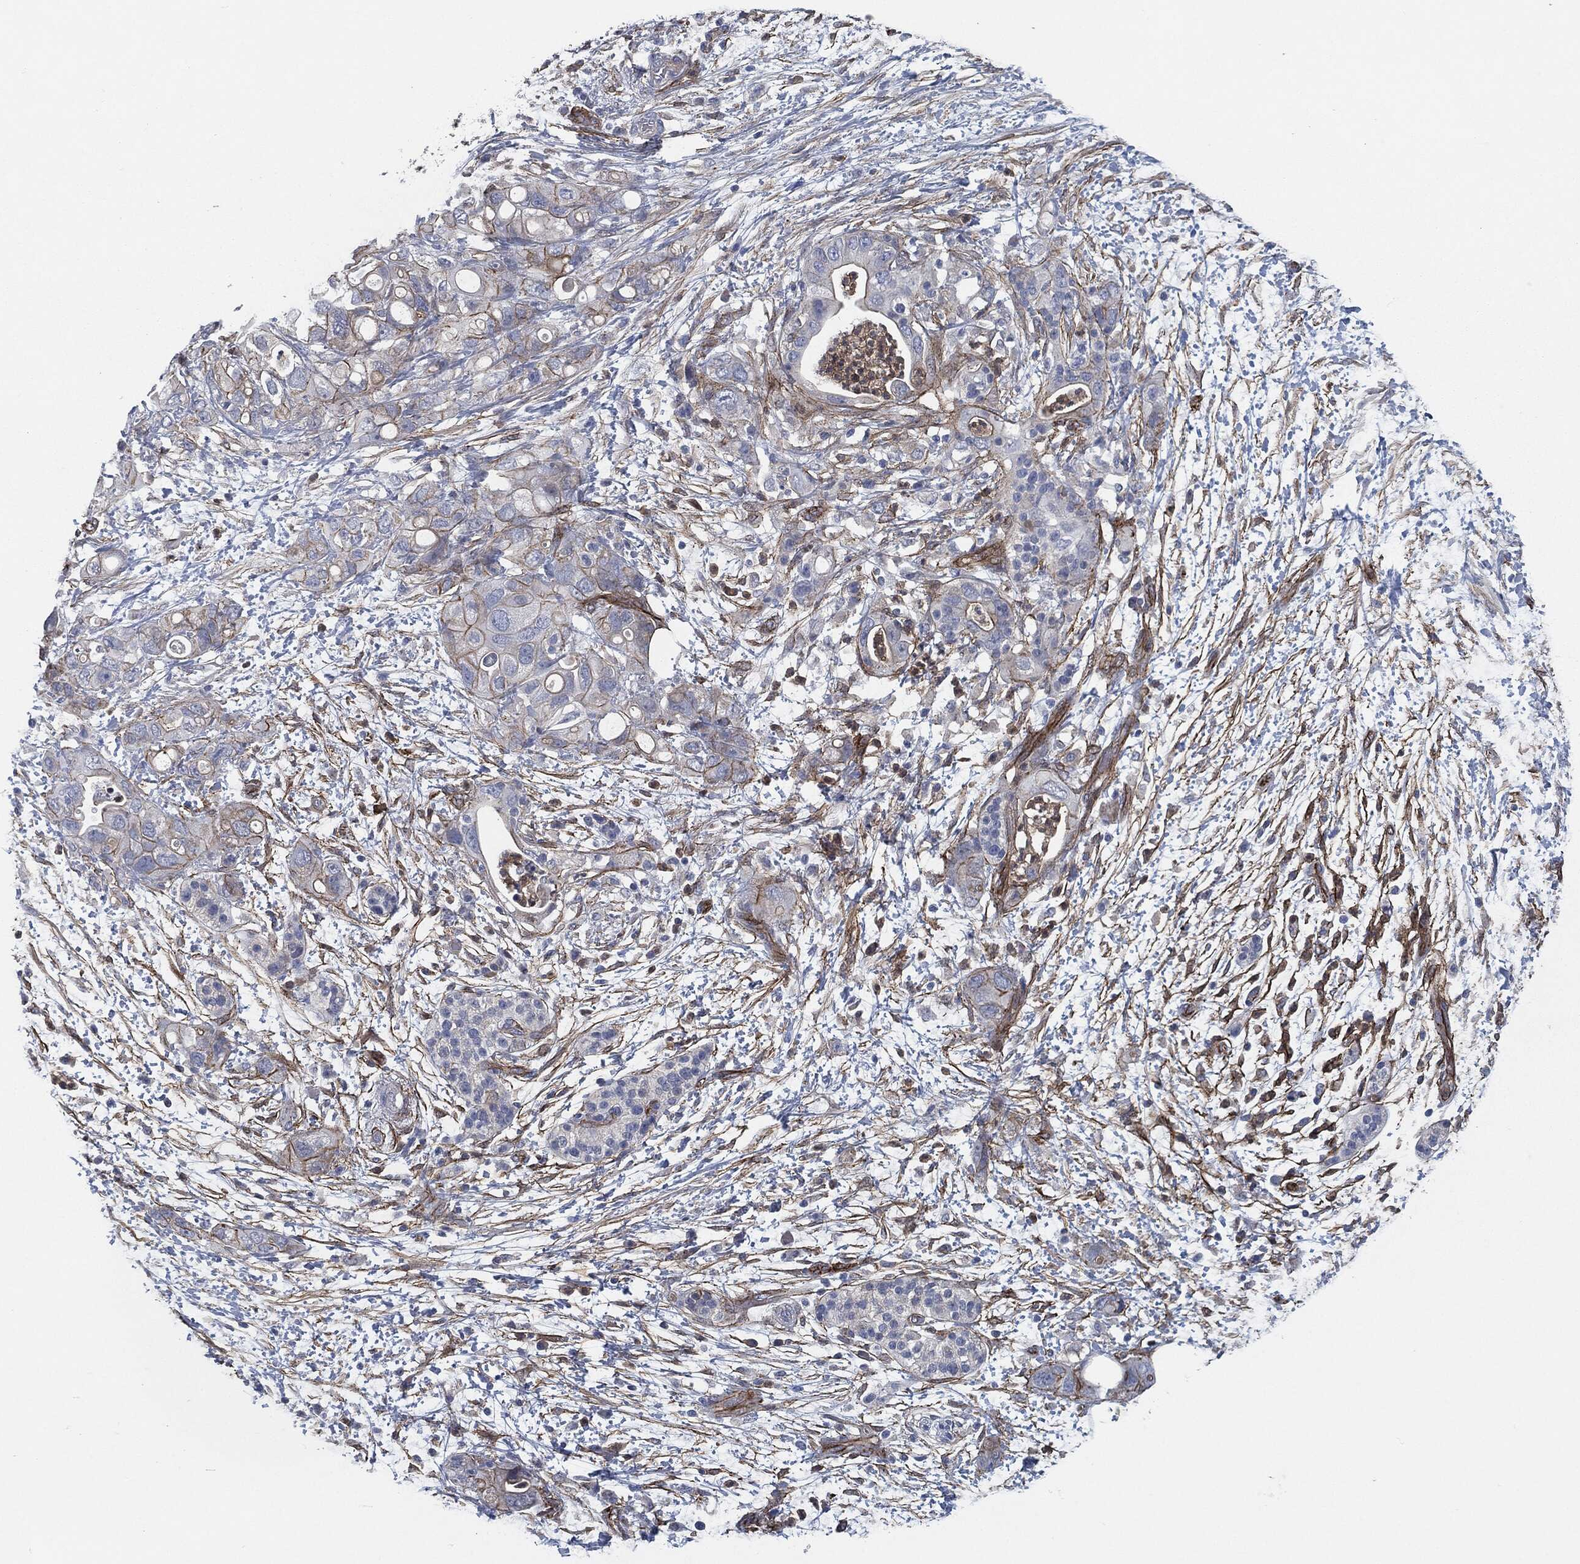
{"staining": {"intensity": "strong", "quantity": "<25%", "location": "cytoplasmic/membranous"}, "tissue": "pancreatic cancer", "cell_type": "Tumor cells", "image_type": "cancer", "snomed": [{"axis": "morphology", "description": "Adenocarcinoma, NOS"}, {"axis": "topography", "description": "Pancreas"}], "caption": "Brown immunohistochemical staining in human pancreatic cancer shows strong cytoplasmic/membranous positivity in about <25% of tumor cells.", "gene": "SVIL", "patient": {"sex": "female", "age": 72}}